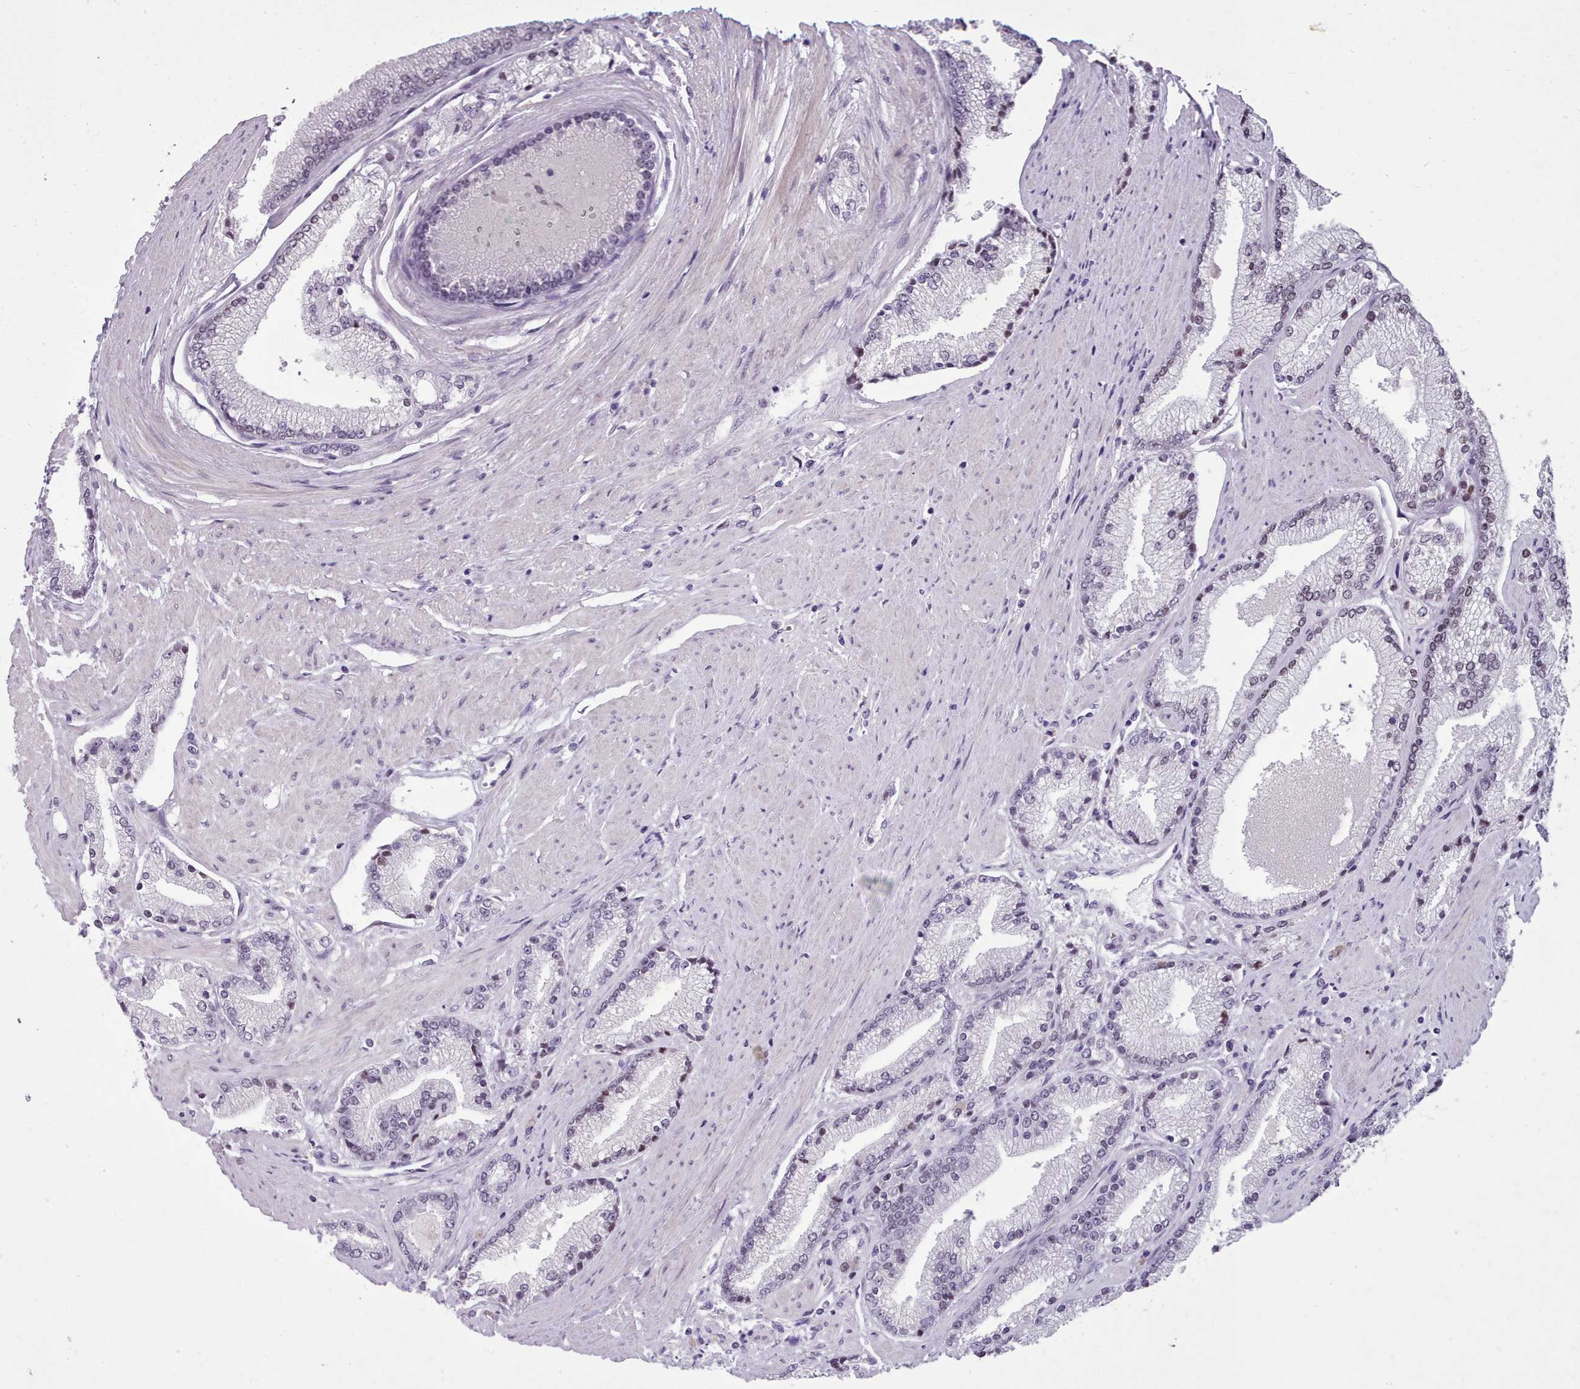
{"staining": {"intensity": "negative", "quantity": "none", "location": "none"}, "tissue": "prostate cancer", "cell_type": "Tumor cells", "image_type": "cancer", "snomed": [{"axis": "morphology", "description": "Adenocarcinoma, High grade"}, {"axis": "topography", "description": "Prostate"}], "caption": "A high-resolution micrograph shows IHC staining of prostate cancer, which shows no significant positivity in tumor cells.", "gene": "KCNT2", "patient": {"sex": "male", "age": 67}}